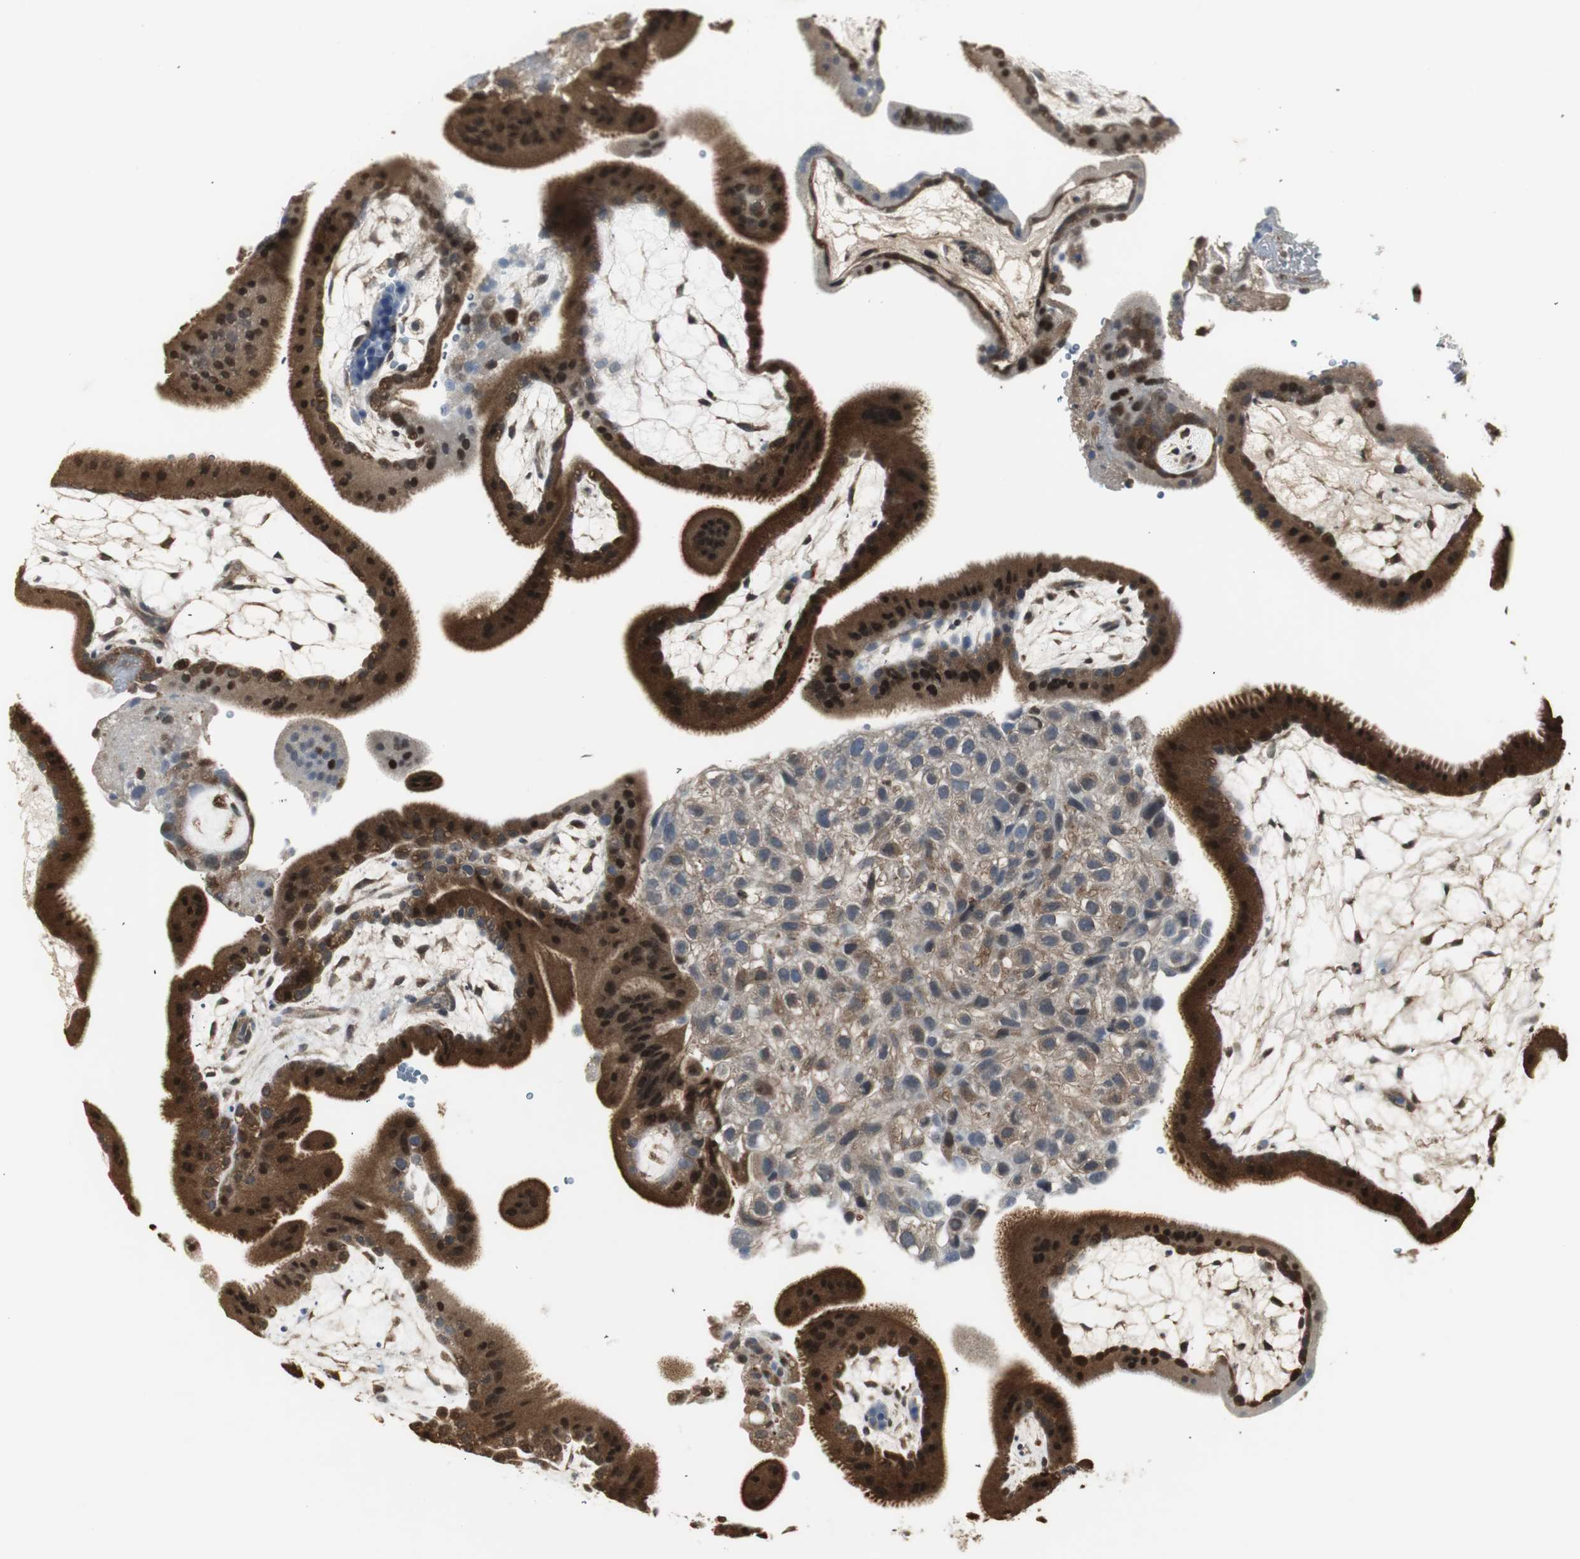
{"staining": {"intensity": "strong", "quantity": ">75%", "location": "cytoplasmic/membranous,nuclear"}, "tissue": "placenta", "cell_type": "Decidual cells", "image_type": "normal", "snomed": [{"axis": "morphology", "description": "Normal tissue, NOS"}, {"axis": "topography", "description": "Placenta"}], "caption": "High-magnification brightfield microscopy of normal placenta stained with DAB (brown) and counterstained with hematoxylin (blue). decidual cells exhibit strong cytoplasmic/membranous,nuclear positivity is identified in about>75% of cells. (IHC, brightfield microscopy, high magnification).", "gene": "PLIN3", "patient": {"sex": "female", "age": 19}}